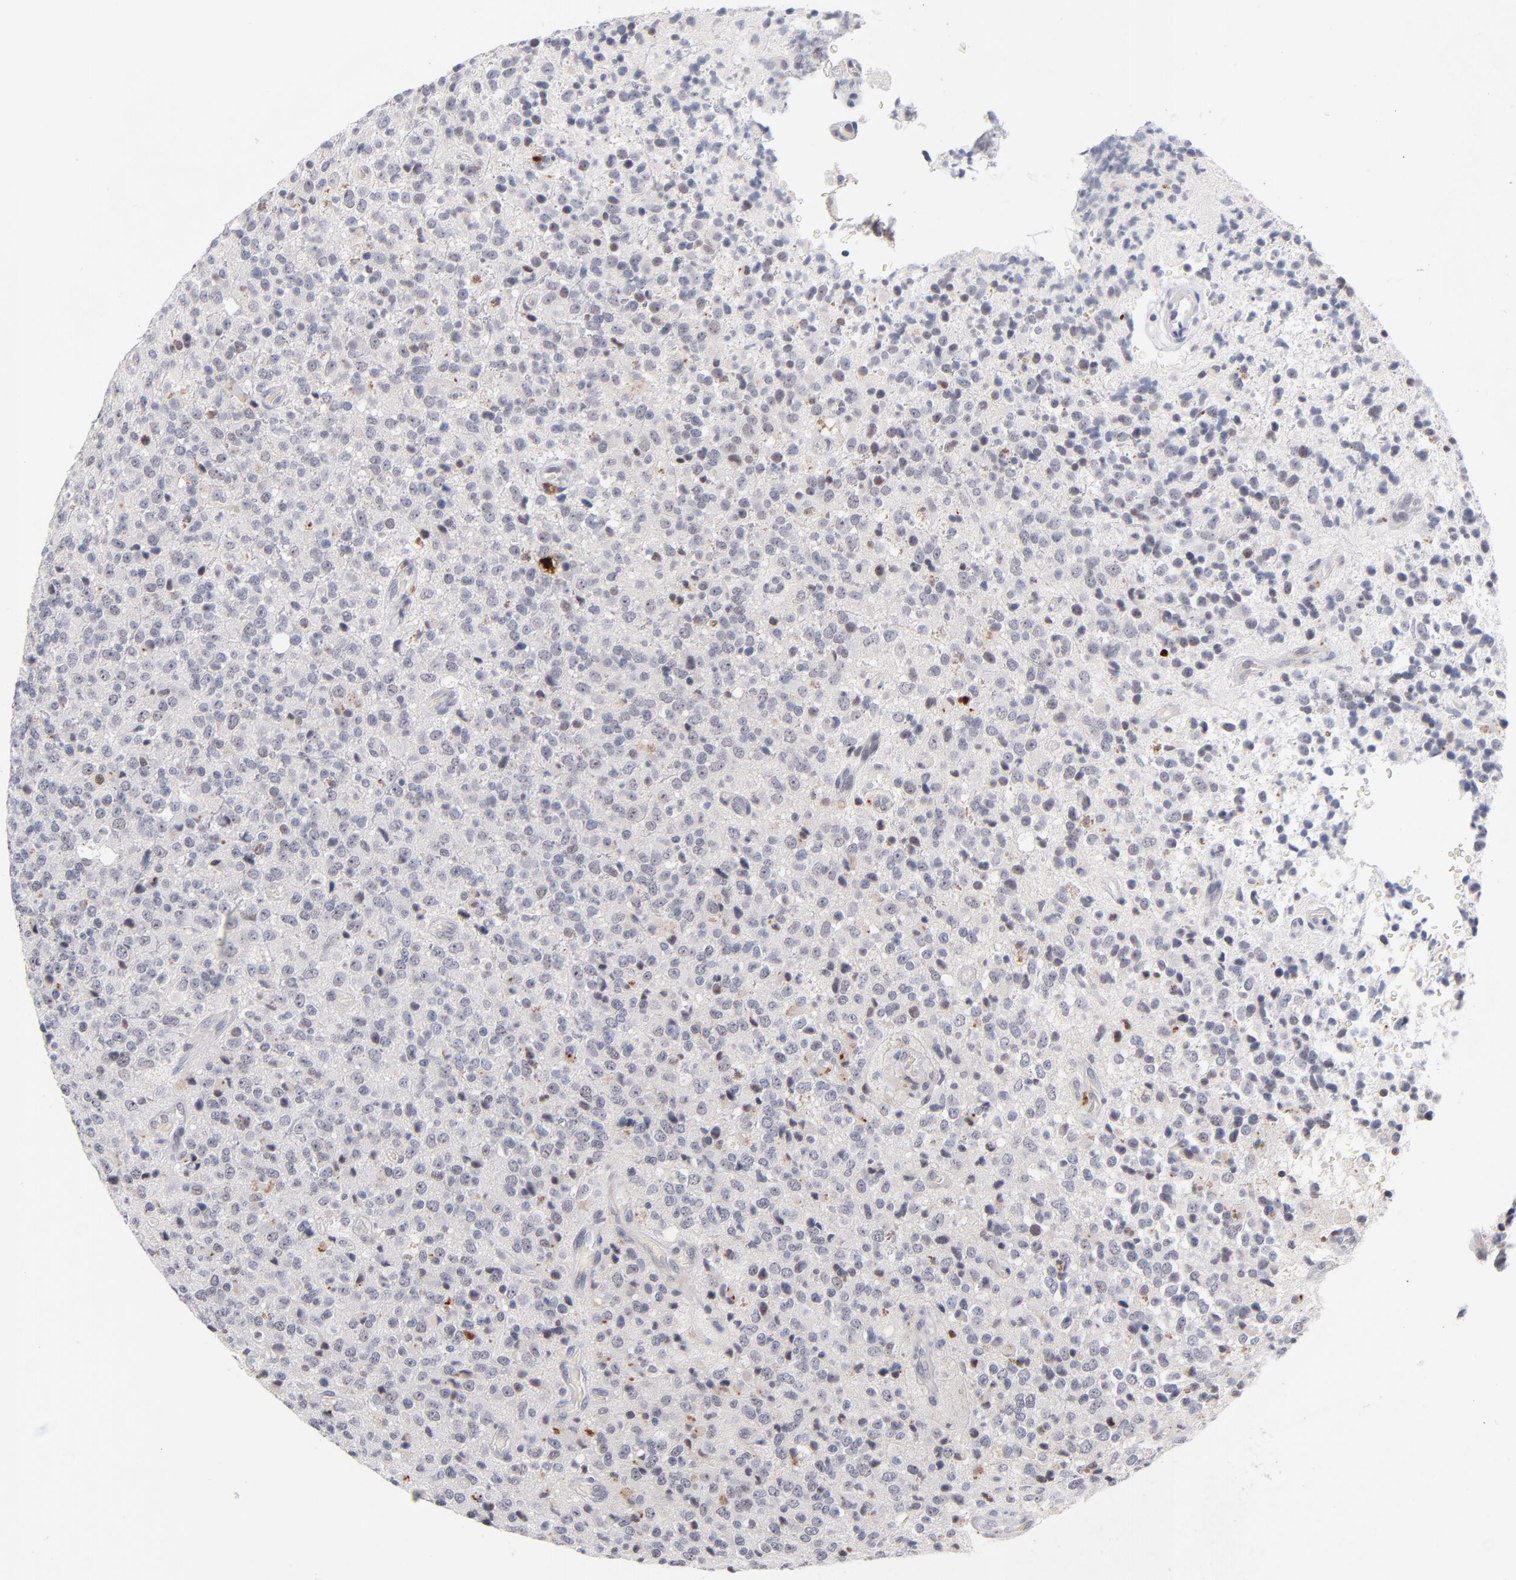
{"staining": {"intensity": "negative", "quantity": "none", "location": "none"}, "tissue": "glioma", "cell_type": "Tumor cells", "image_type": "cancer", "snomed": [{"axis": "morphology", "description": "Glioma, malignant, High grade"}, {"axis": "topography", "description": "pancreas cauda"}], "caption": "The immunohistochemistry micrograph has no significant positivity in tumor cells of malignant glioma (high-grade) tissue. Nuclei are stained in blue.", "gene": "PARP1", "patient": {"sex": "male", "age": 60}}